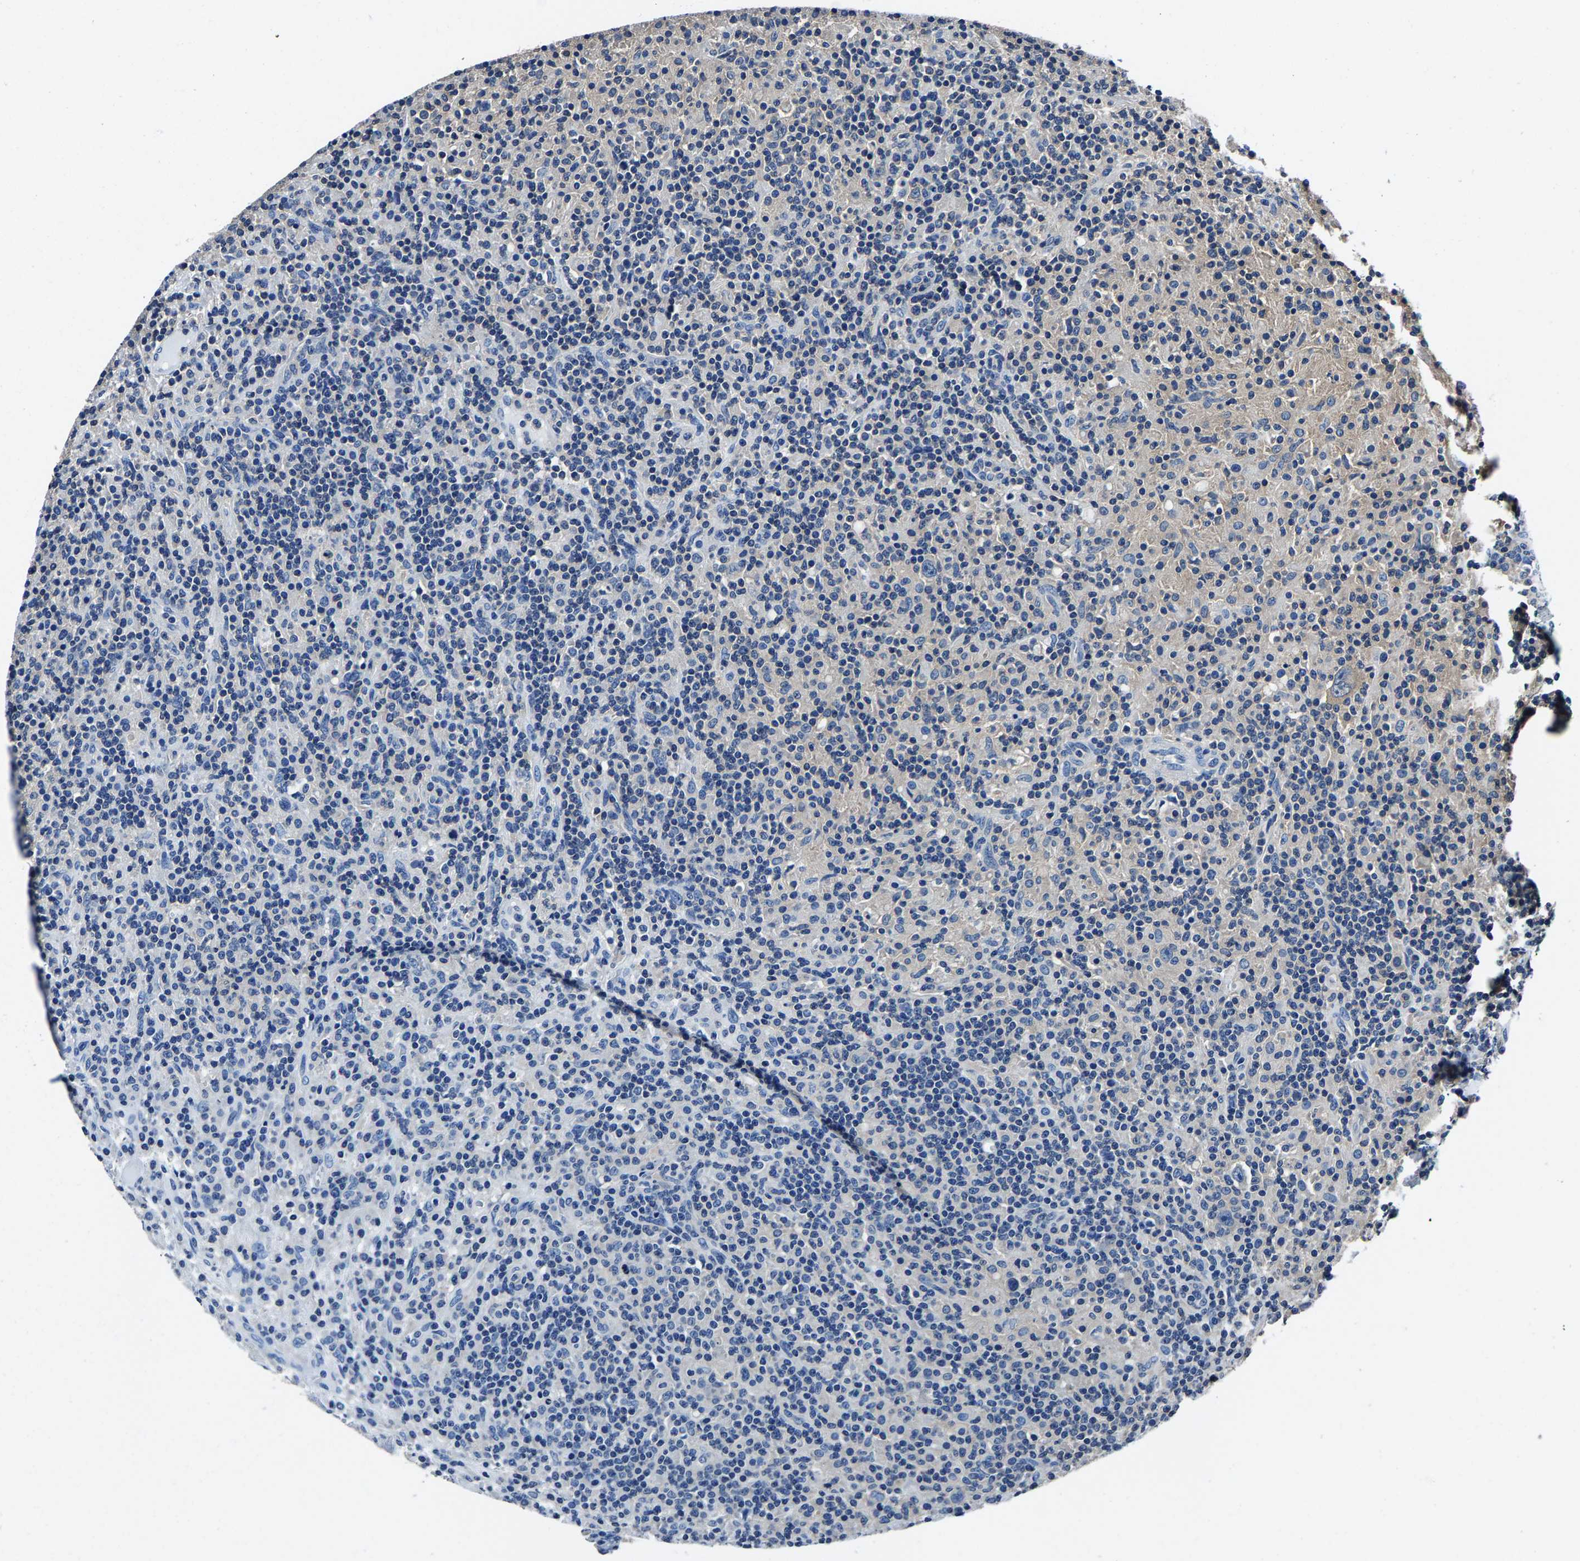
{"staining": {"intensity": "negative", "quantity": "none", "location": "none"}, "tissue": "lymphoma", "cell_type": "Tumor cells", "image_type": "cancer", "snomed": [{"axis": "morphology", "description": "Hodgkin's disease, NOS"}, {"axis": "topography", "description": "Lymph node"}], "caption": "Immunohistochemistry histopathology image of neoplastic tissue: lymphoma stained with DAB demonstrates no significant protein positivity in tumor cells.", "gene": "ALDOB", "patient": {"sex": "male", "age": 70}}